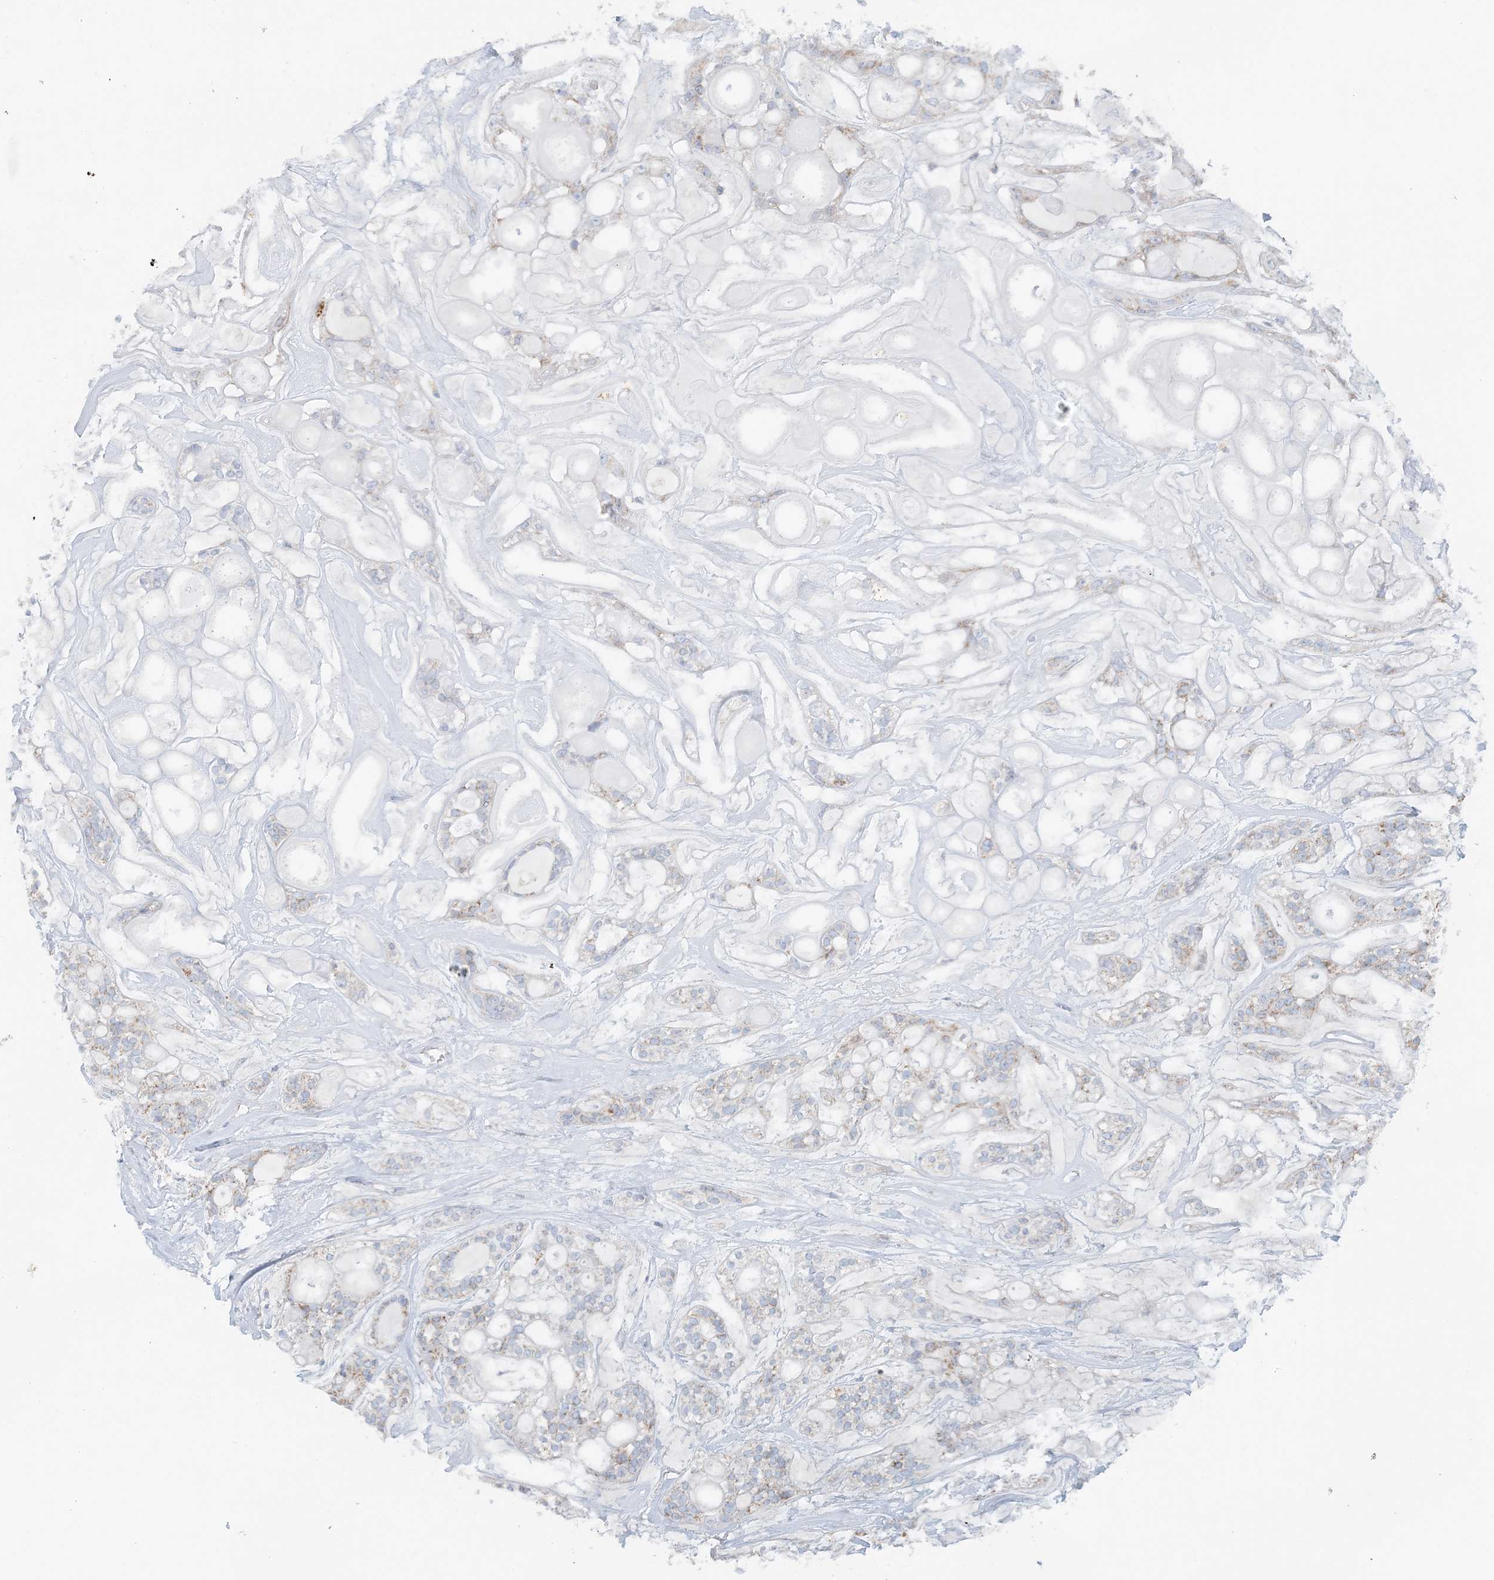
{"staining": {"intensity": "moderate", "quantity": "<25%", "location": "cytoplasmic/membranous"}, "tissue": "head and neck cancer", "cell_type": "Tumor cells", "image_type": "cancer", "snomed": [{"axis": "morphology", "description": "Adenocarcinoma, NOS"}, {"axis": "topography", "description": "Head-Neck"}], "caption": "This image shows immunohistochemistry (IHC) staining of human adenocarcinoma (head and neck), with low moderate cytoplasmic/membranous staining in about <25% of tumor cells.", "gene": "PCCB", "patient": {"sex": "male", "age": 66}}